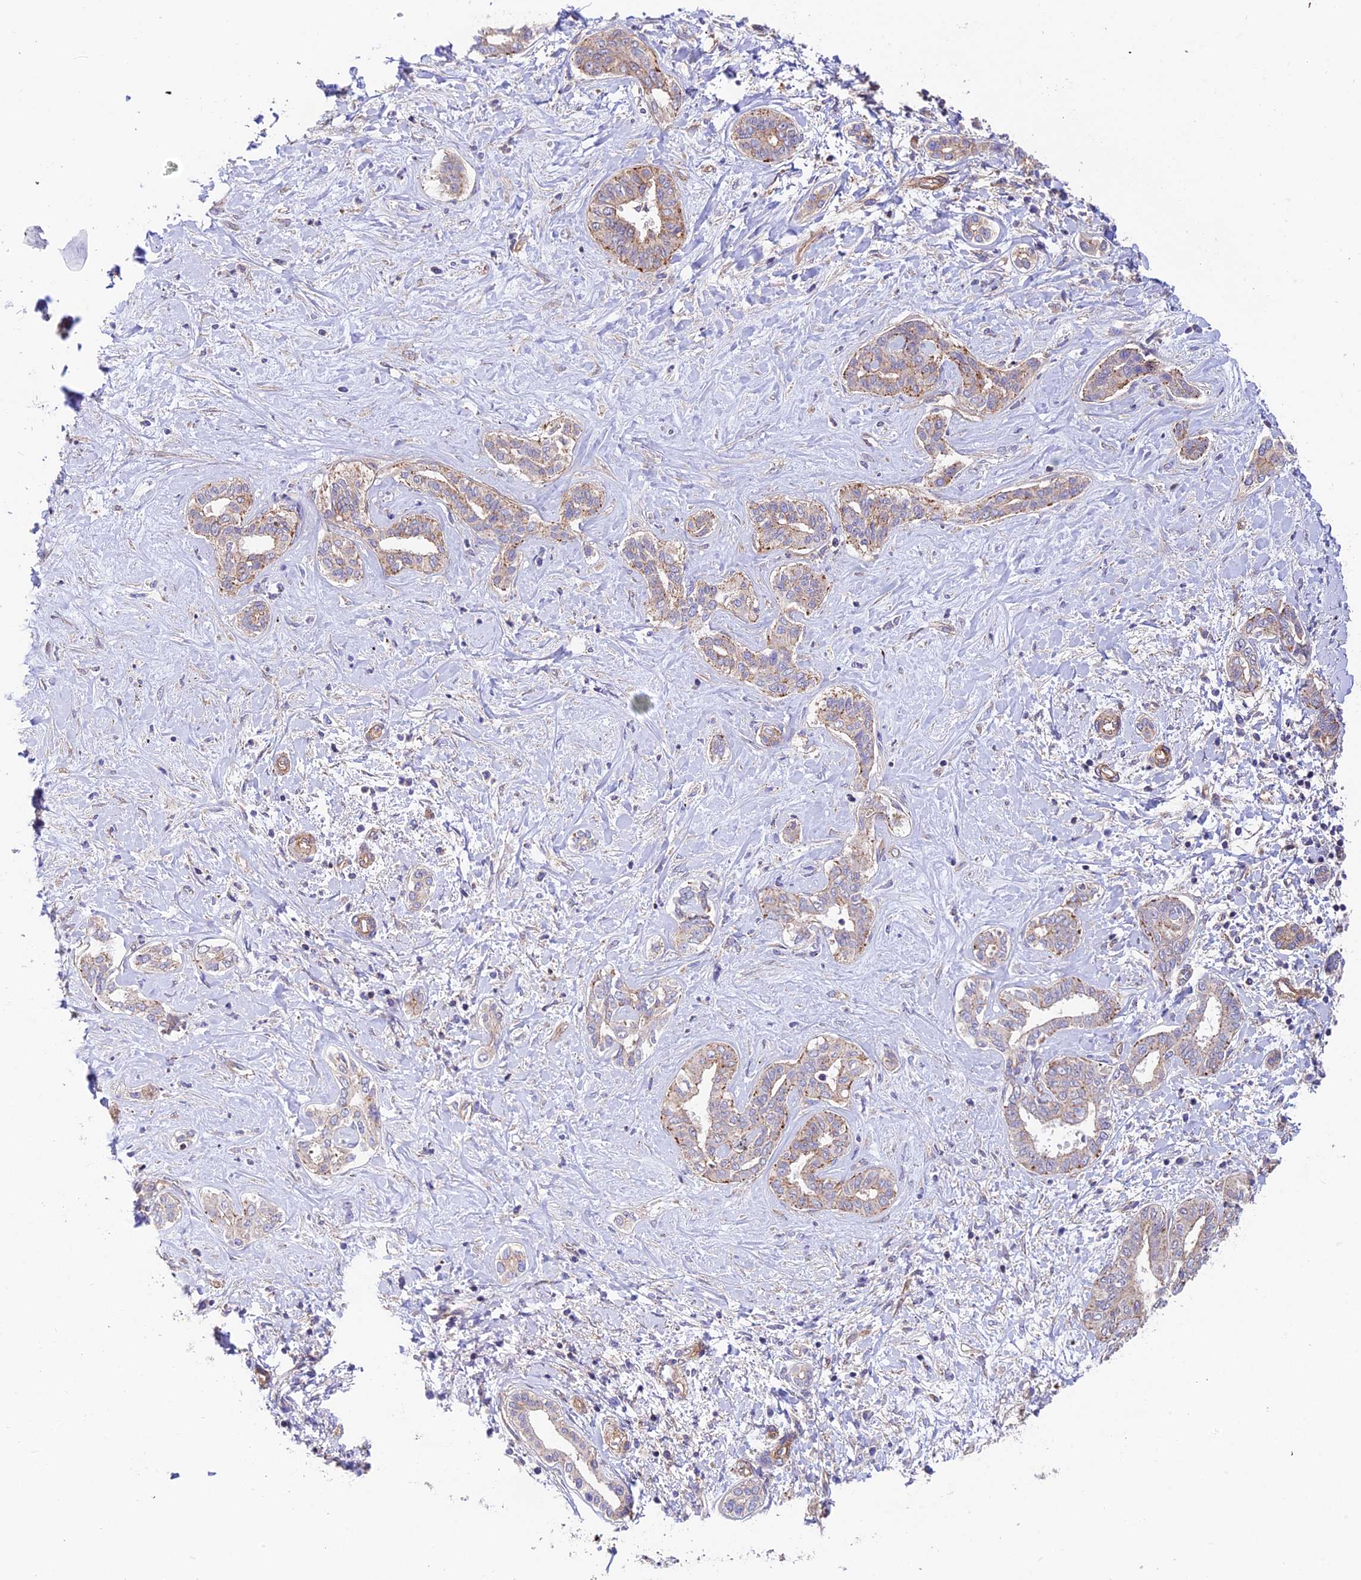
{"staining": {"intensity": "moderate", "quantity": "25%-75%", "location": "cytoplasmic/membranous"}, "tissue": "liver cancer", "cell_type": "Tumor cells", "image_type": "cancer", "snomed": [{"axis": "morphology", "description": "Cholangiocarcinoma"}, {"axis": "topography", "description": "Liver"}], "caption": "Immunohistochemical staining of human liver cancer (cholangiocarcinoma) reveals medium levels of moderate cytoplasmic/membranous protein expression in approximately 25%-75% of tumor cells.", "gene": "QRFP", "patient": {"sex": "female", "age": 77}}